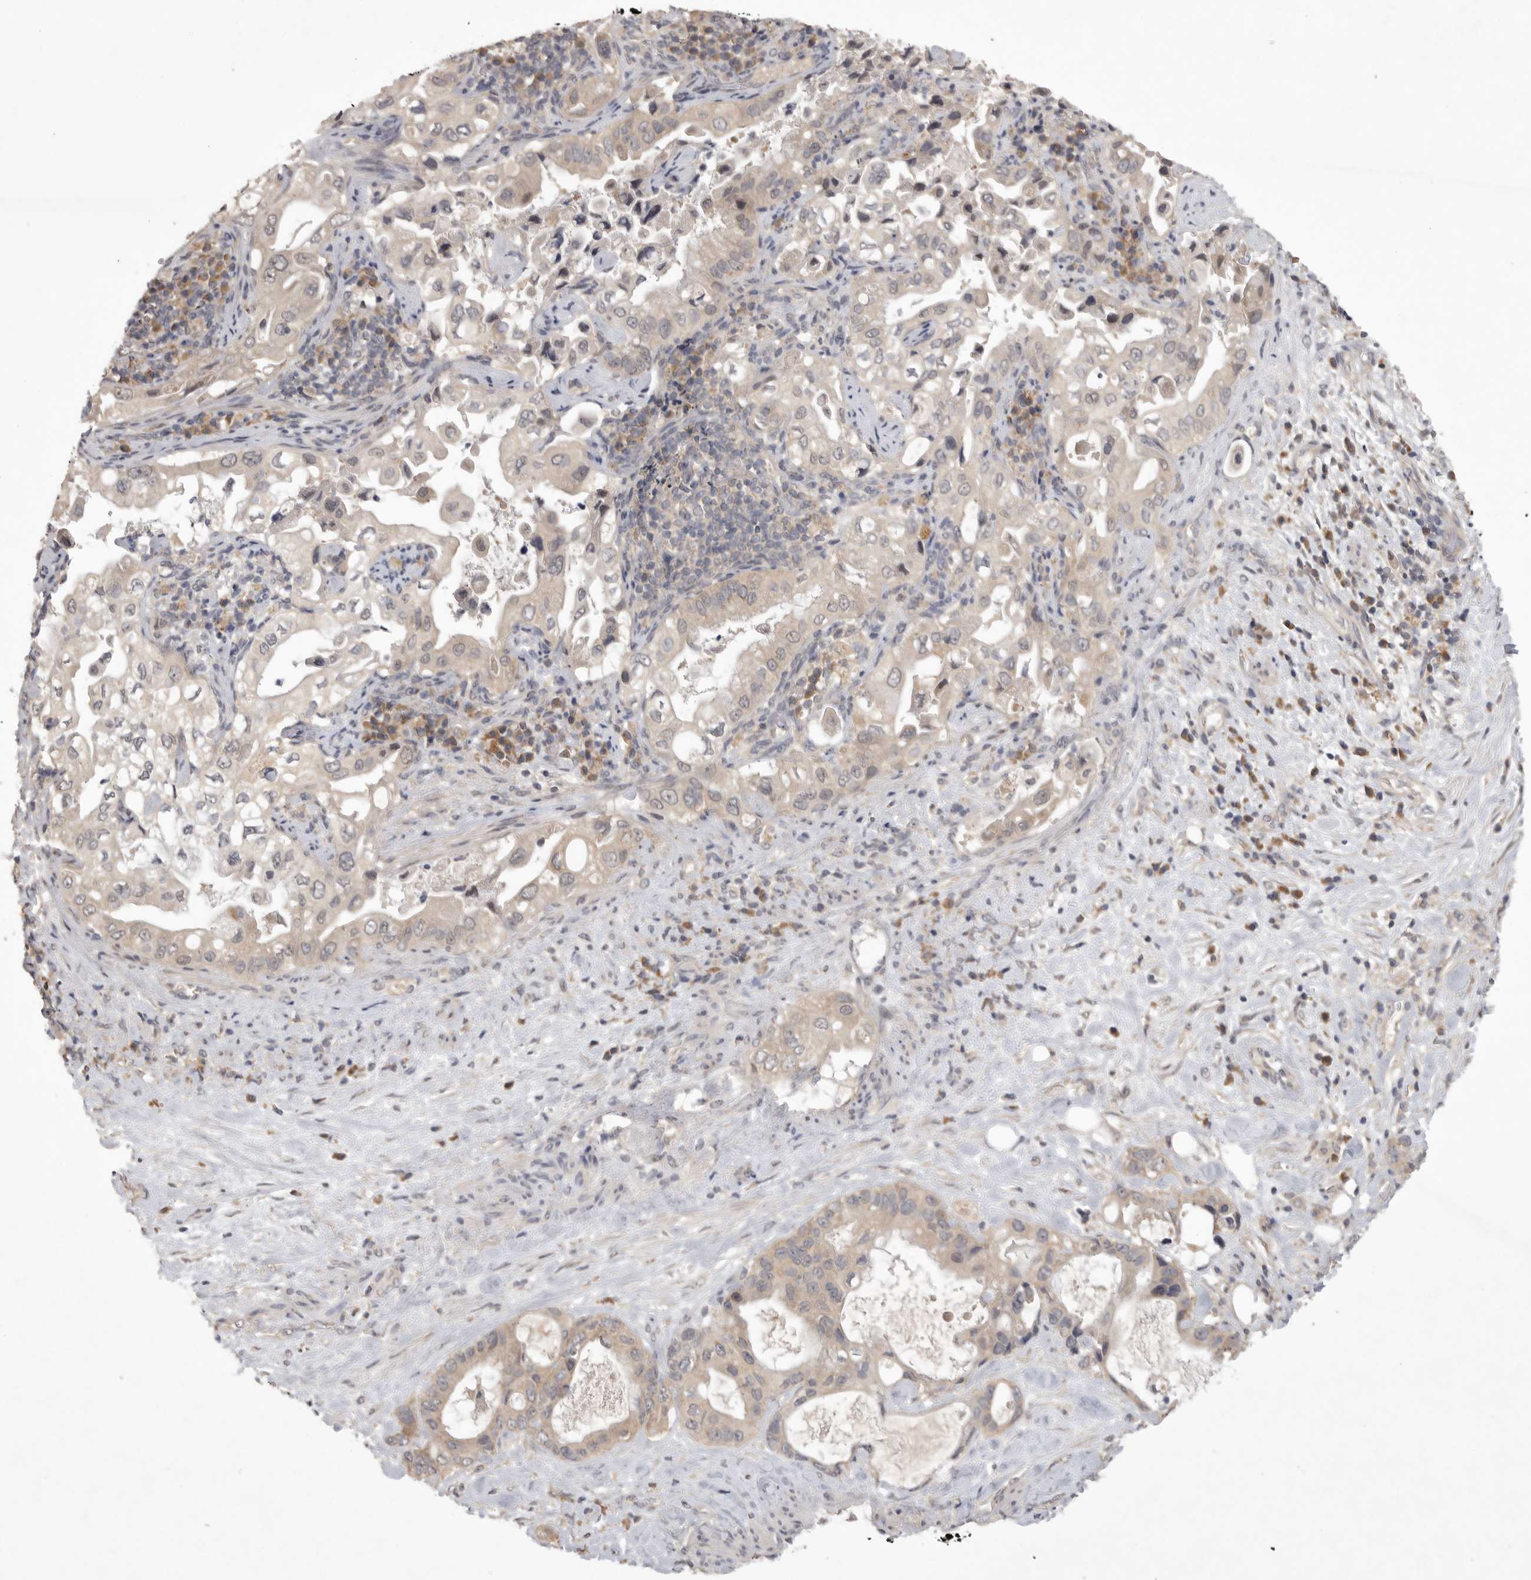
{"staining": {"intensity": "weak", "quantity": "25%-75%", "location": "cytoplasmic/membranous"}, "tissue": "pancreatic cancer", "cell_type": "Tumor cells", "image_type": "cancer", "snomed": [{"axis": "morphology", "description": "Inflammation, NOS"}, {"axis": "morphology", "description": "Adenocarcinoma, NOS"}, {"axis": "topography", "description": "Pancreas"}], "caption": "Human pancreatic cancer (adenocarcinoma) stained with a brown dye reveals weak cytoplasmic/membranous positive positivity in about 25%-75% of tumor cells.", "gene": "ZNF114", "patient": {"sex": "female", "age": 56}}